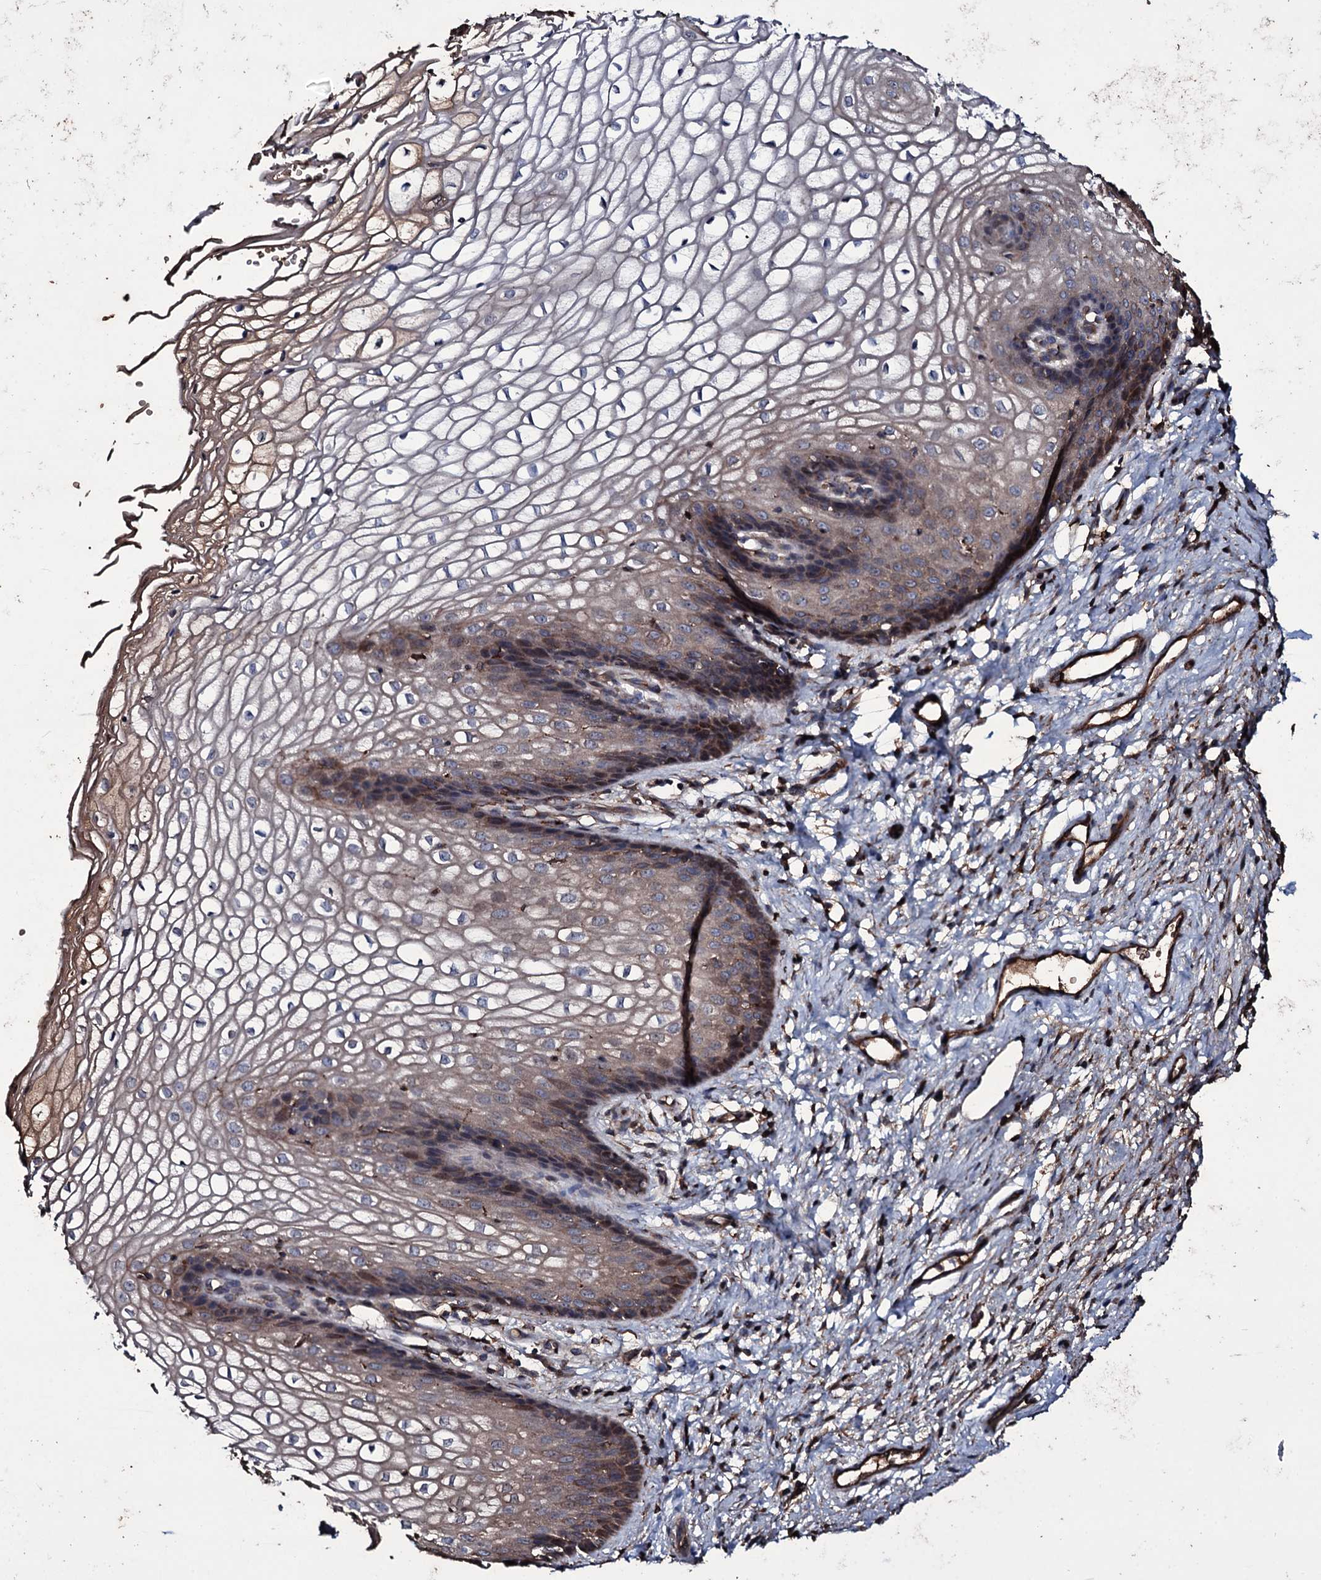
{"staining": {"intensity": "moderate", "quantity": "25%-75%", "location": "cytoplasmic/membranous"}, "tissue": "vagina", "cell_type": "Squamous epithelial cells", "image_type": "normal", "snomed": [{"axis": "morphology", "description": "Normal tissue, NOS"}, {"axis": "topography", "description": "Vagina"}], "caption": "This histopathology image shows IHC staining of unremarkable vagina, with medium moderate cytoplasmic/membranous staining in approximately 25%-75% of squamous epithelial cells.", "gene": "ZSWIM8", "patient": {"sex": "female", "age": 34}}